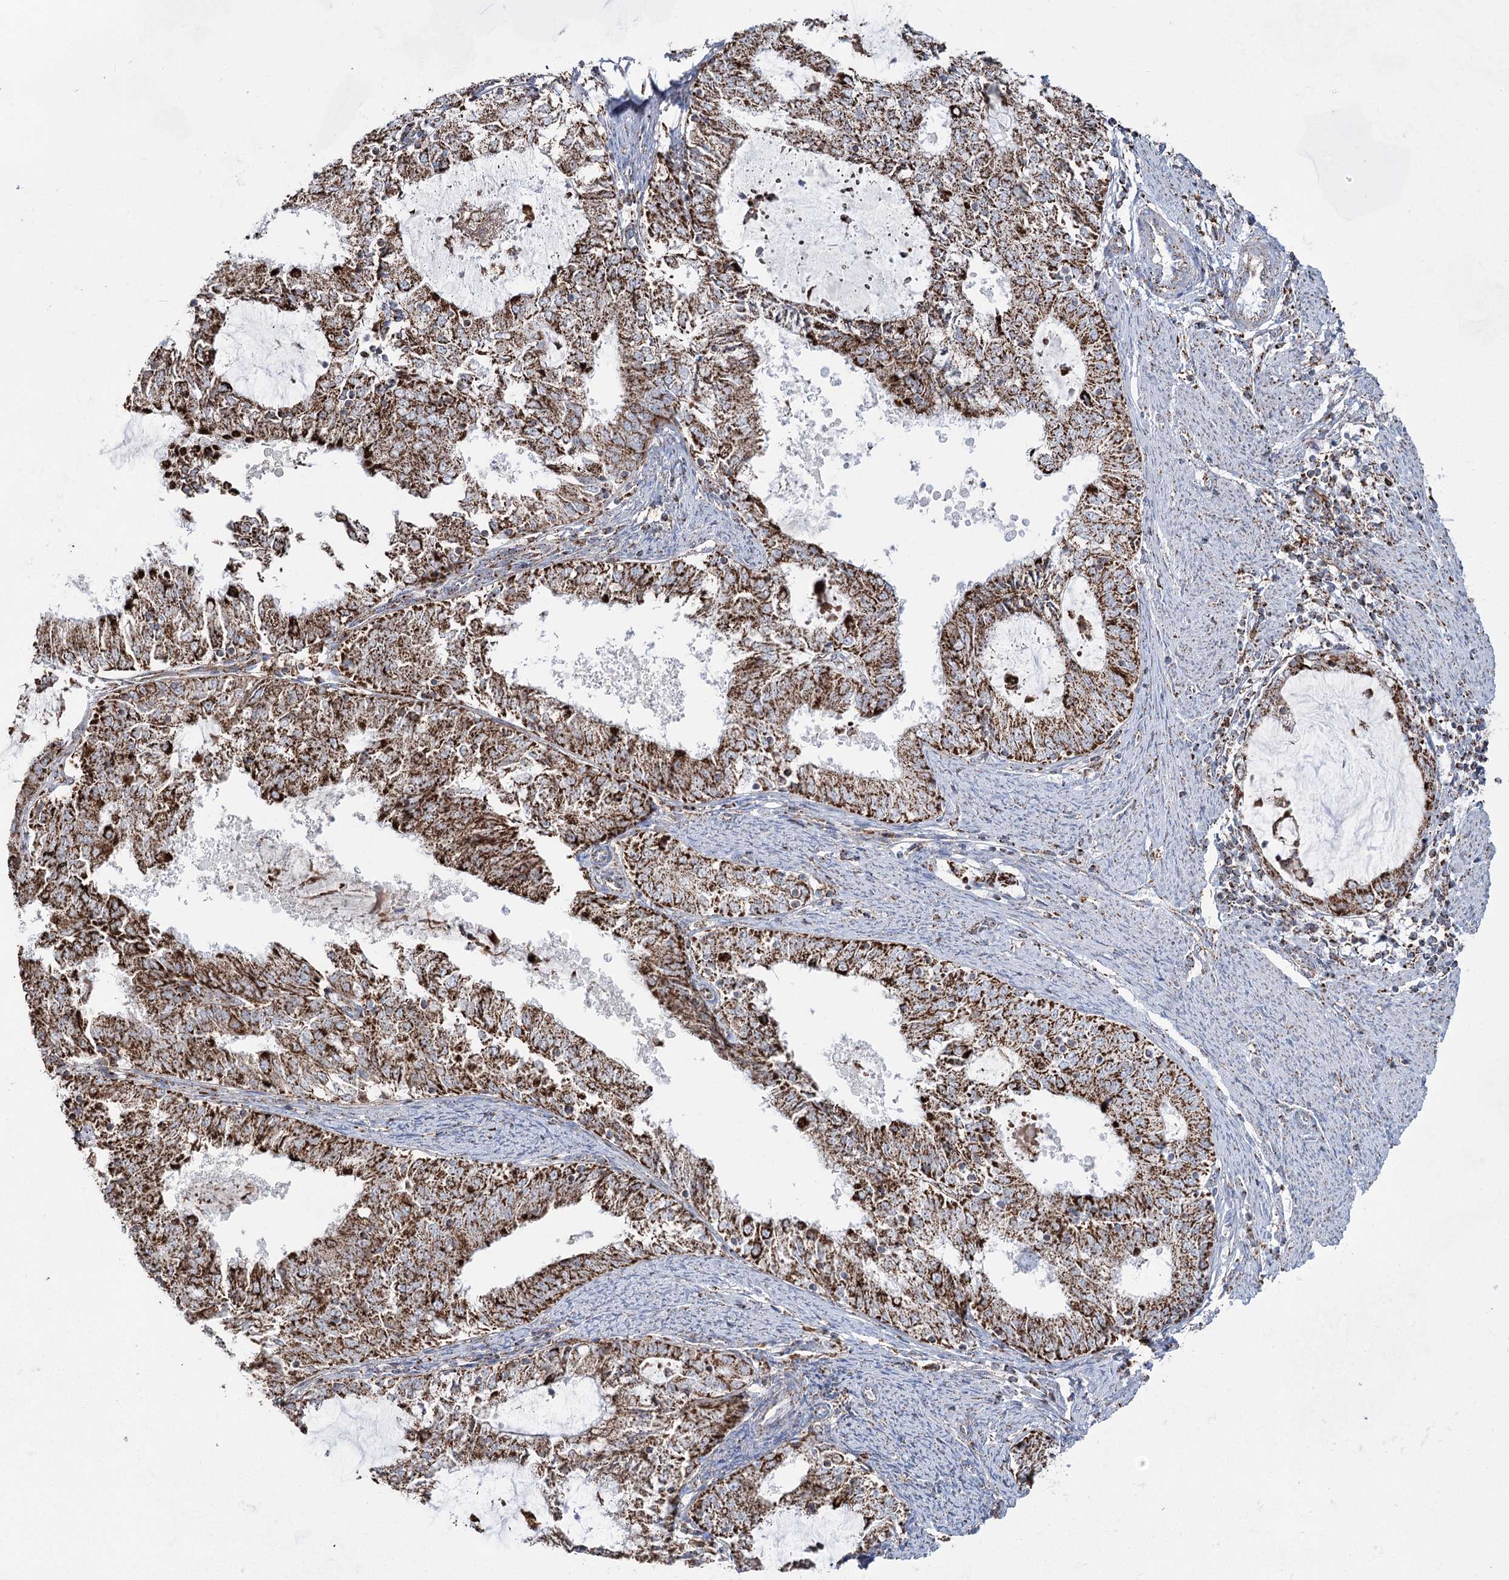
{"staining": {"intensity": "moderate", "quantity": ">75%", "location": "cytoplasmic/membranous"}, "tissue": "endometrial cancer", "cell_type": "Tumor cells", "image_type": "cancer", "snomed": [{"axis": "morphology", "description": "Adenocarcinoma, NOS"}, {"axis": "topography", "description": "Endometrium"}], "caption": "A photomicrograph showing moderate cytoplasmic/membranous positivity in about >75% of tumor cells in adenocarcinoma (endometrial), as visualized by brown immunohistochemical staining.", "gene": "CWF19L1", "patient": {"sex": "female", "age": 57}}